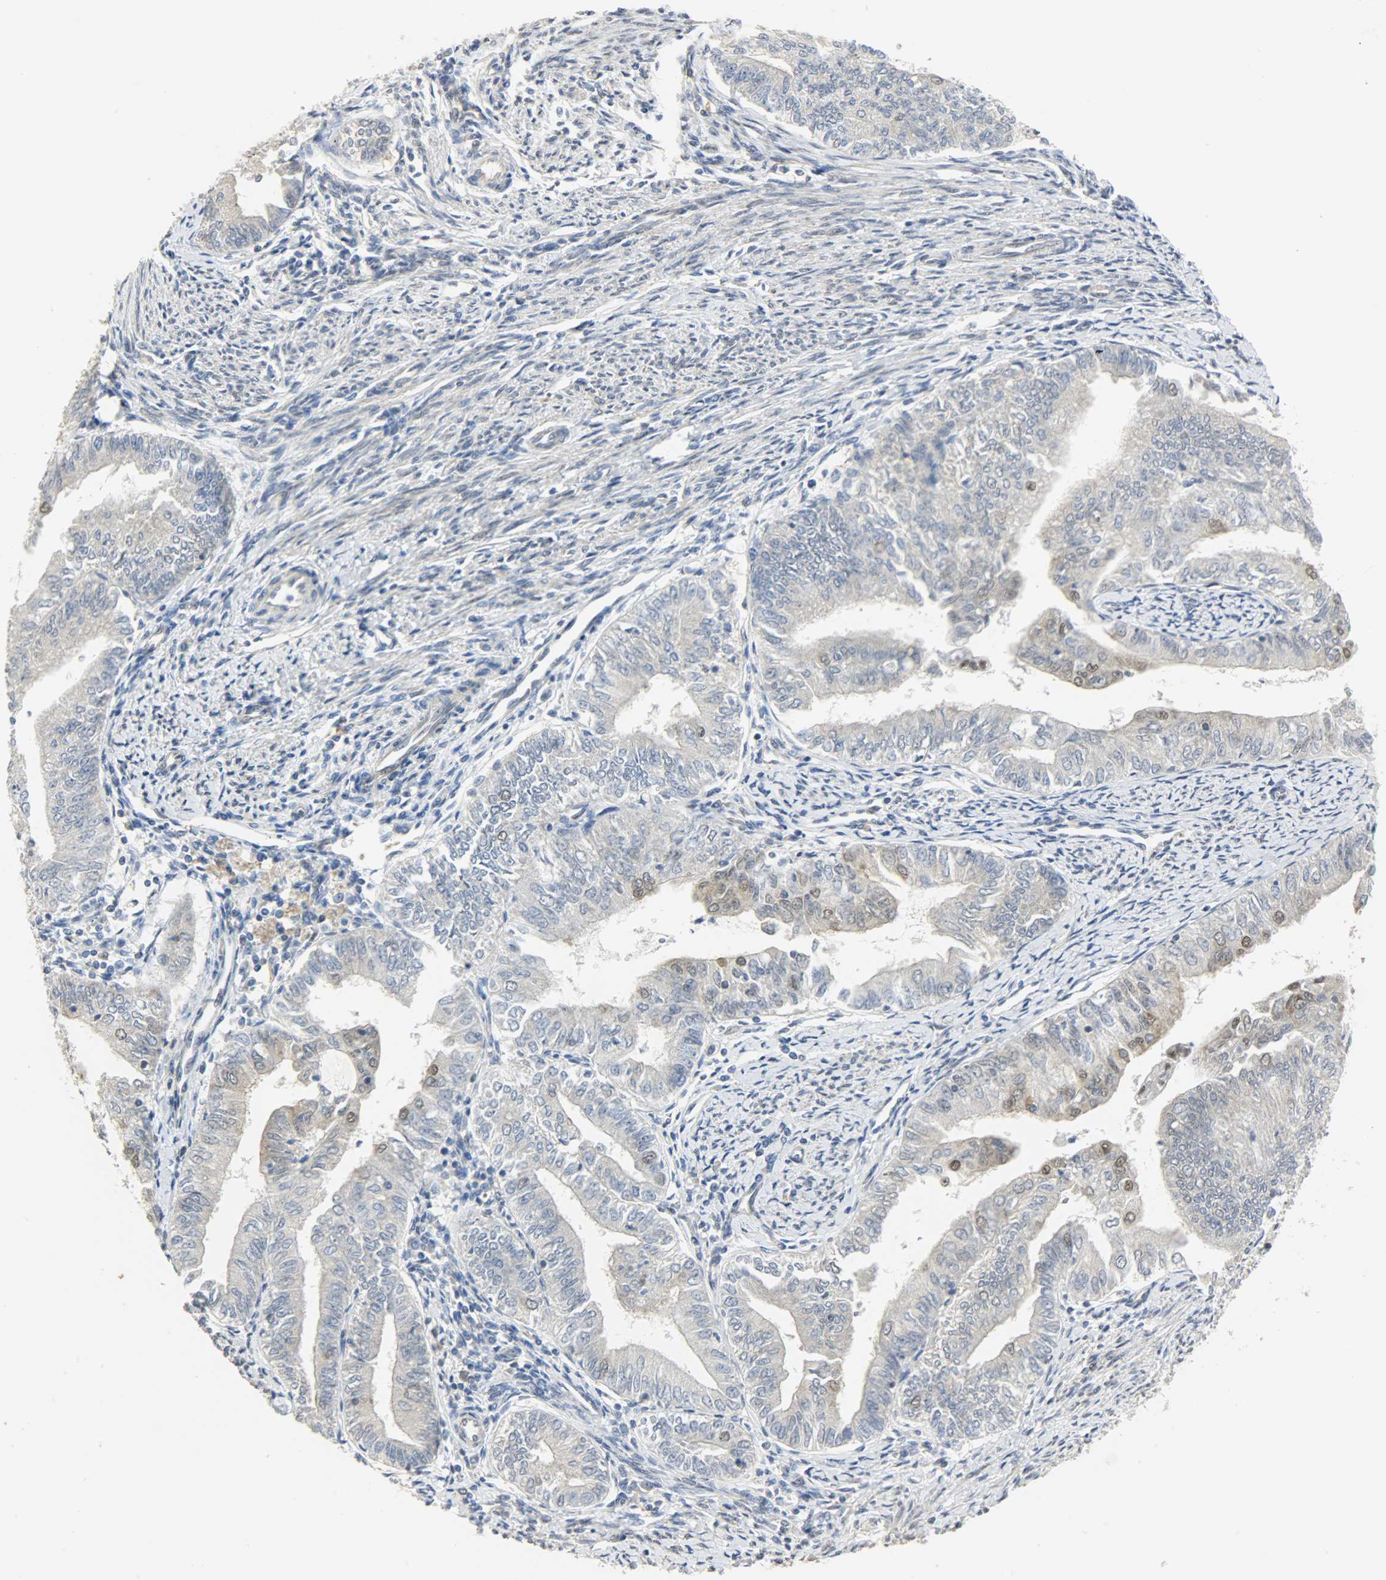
{"staining": {"intensity": "moderate", "quantity": "<25%", "location": "nuclear"}, "tissue": "endometrial cancer", "cell_type": "Tumor cells", "image_type": "cancer", "snomed": [{"axis": "morphology", "description": "Adenocarcinoma, NOS"}, {"axis": "topography", "description": "Endometrium"}], "caption": "This micrograph displays endometrial adenocarcinoma stained with immunohistochemistry (IHC) to label a protein in brown. The nuclear of tumor cells show moderate positivity for the protein. Nuclei are counter-stained blue.", "gene": "NPEPL1", "patient": {"sex": "female", "age": 66}}